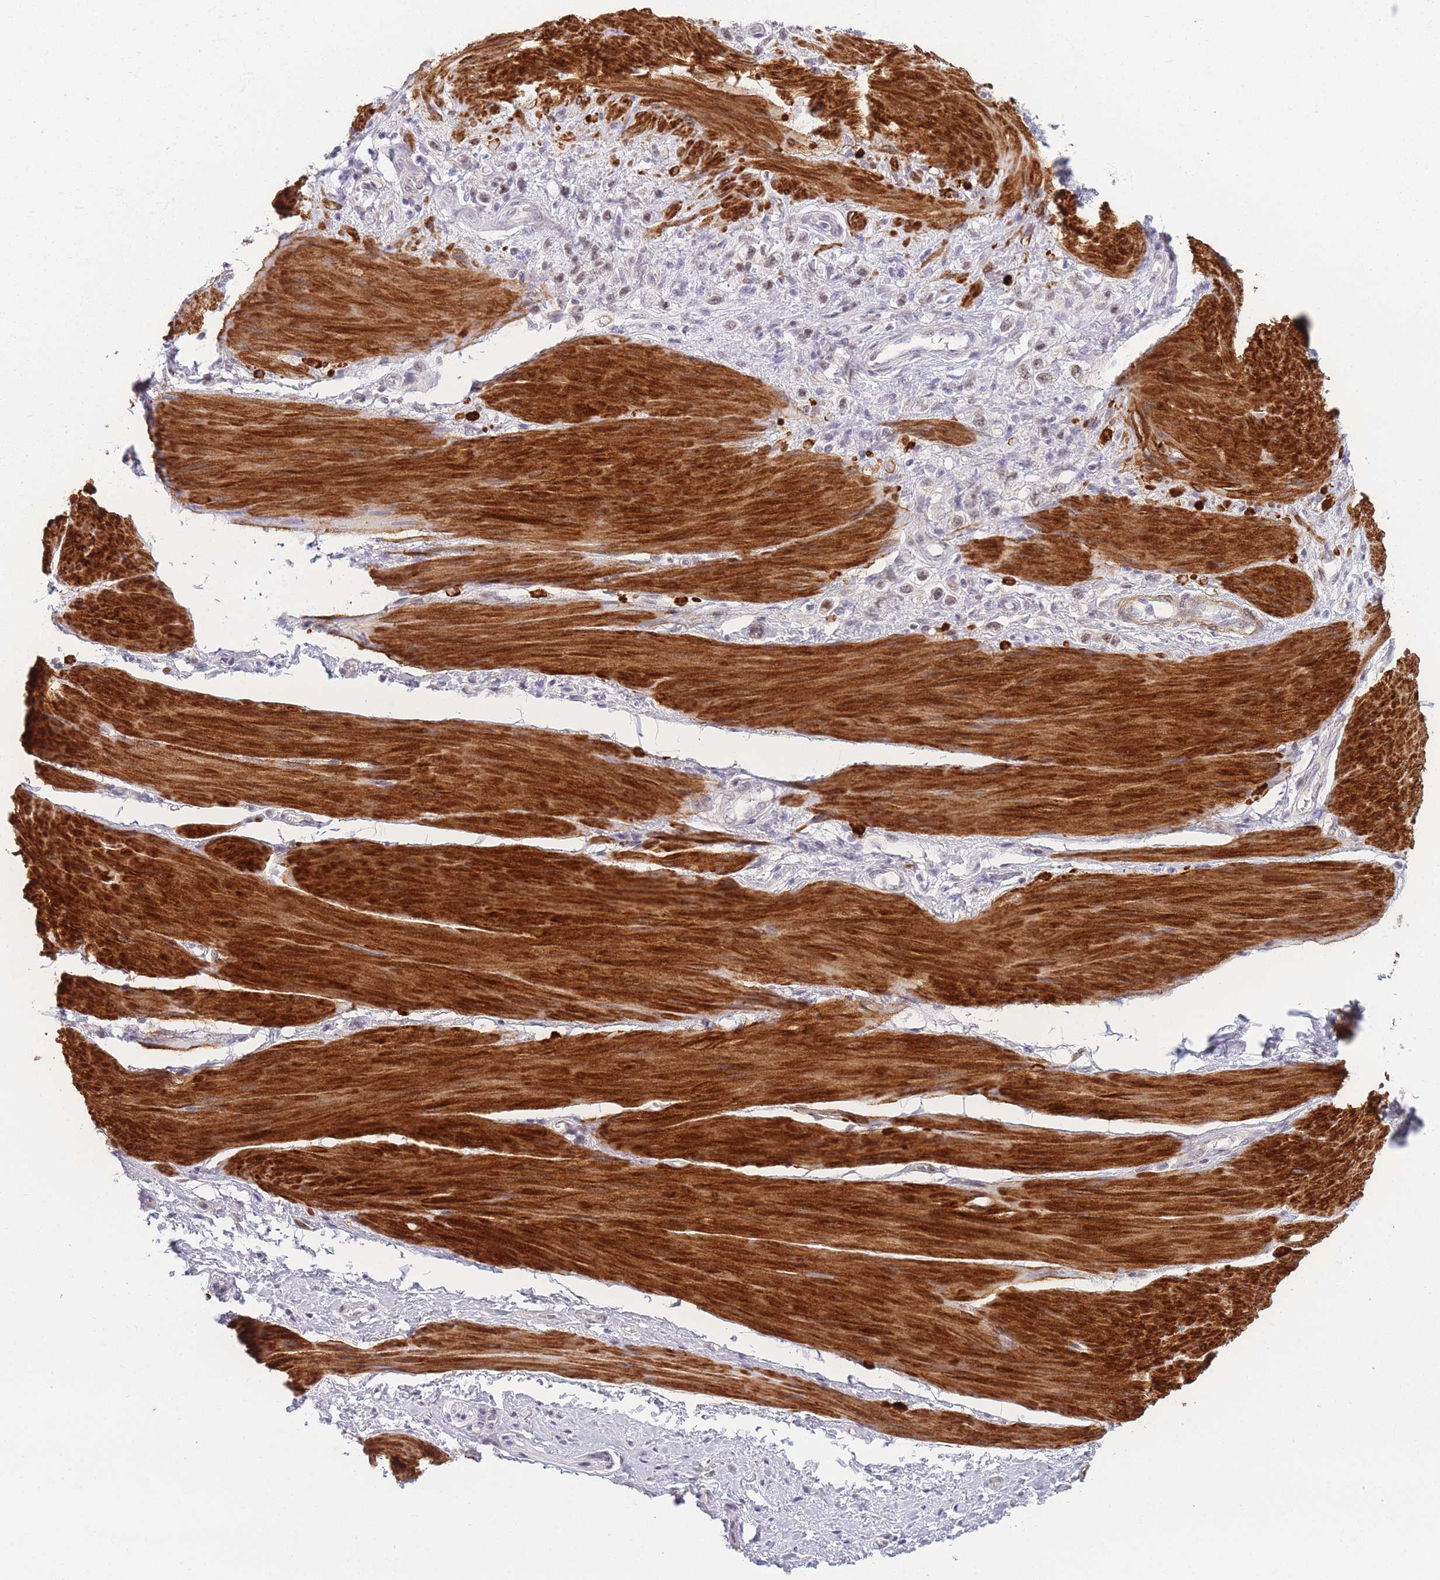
{"staining": {"intensity": "weak", "quantity": "25%-75%", "location": "nuclear"}, "tissue": "stomach cancer", "cell_type": "Tumor cells", "image_type": "cancer", "snomed": [{"axis": "morphology", "description": "Adenocarcinoma, NOS"}, {"axis": "topography", "description": "Stomach"}], "caption": "This histopathology image exhibits IHC staining of human stomach cancer (adenocarcinoma), with low weak nuclear staining in about 25%-75% of tumor cells.", "gene": "SIN3B", "patient": {"sex": "female", "age": 65}}